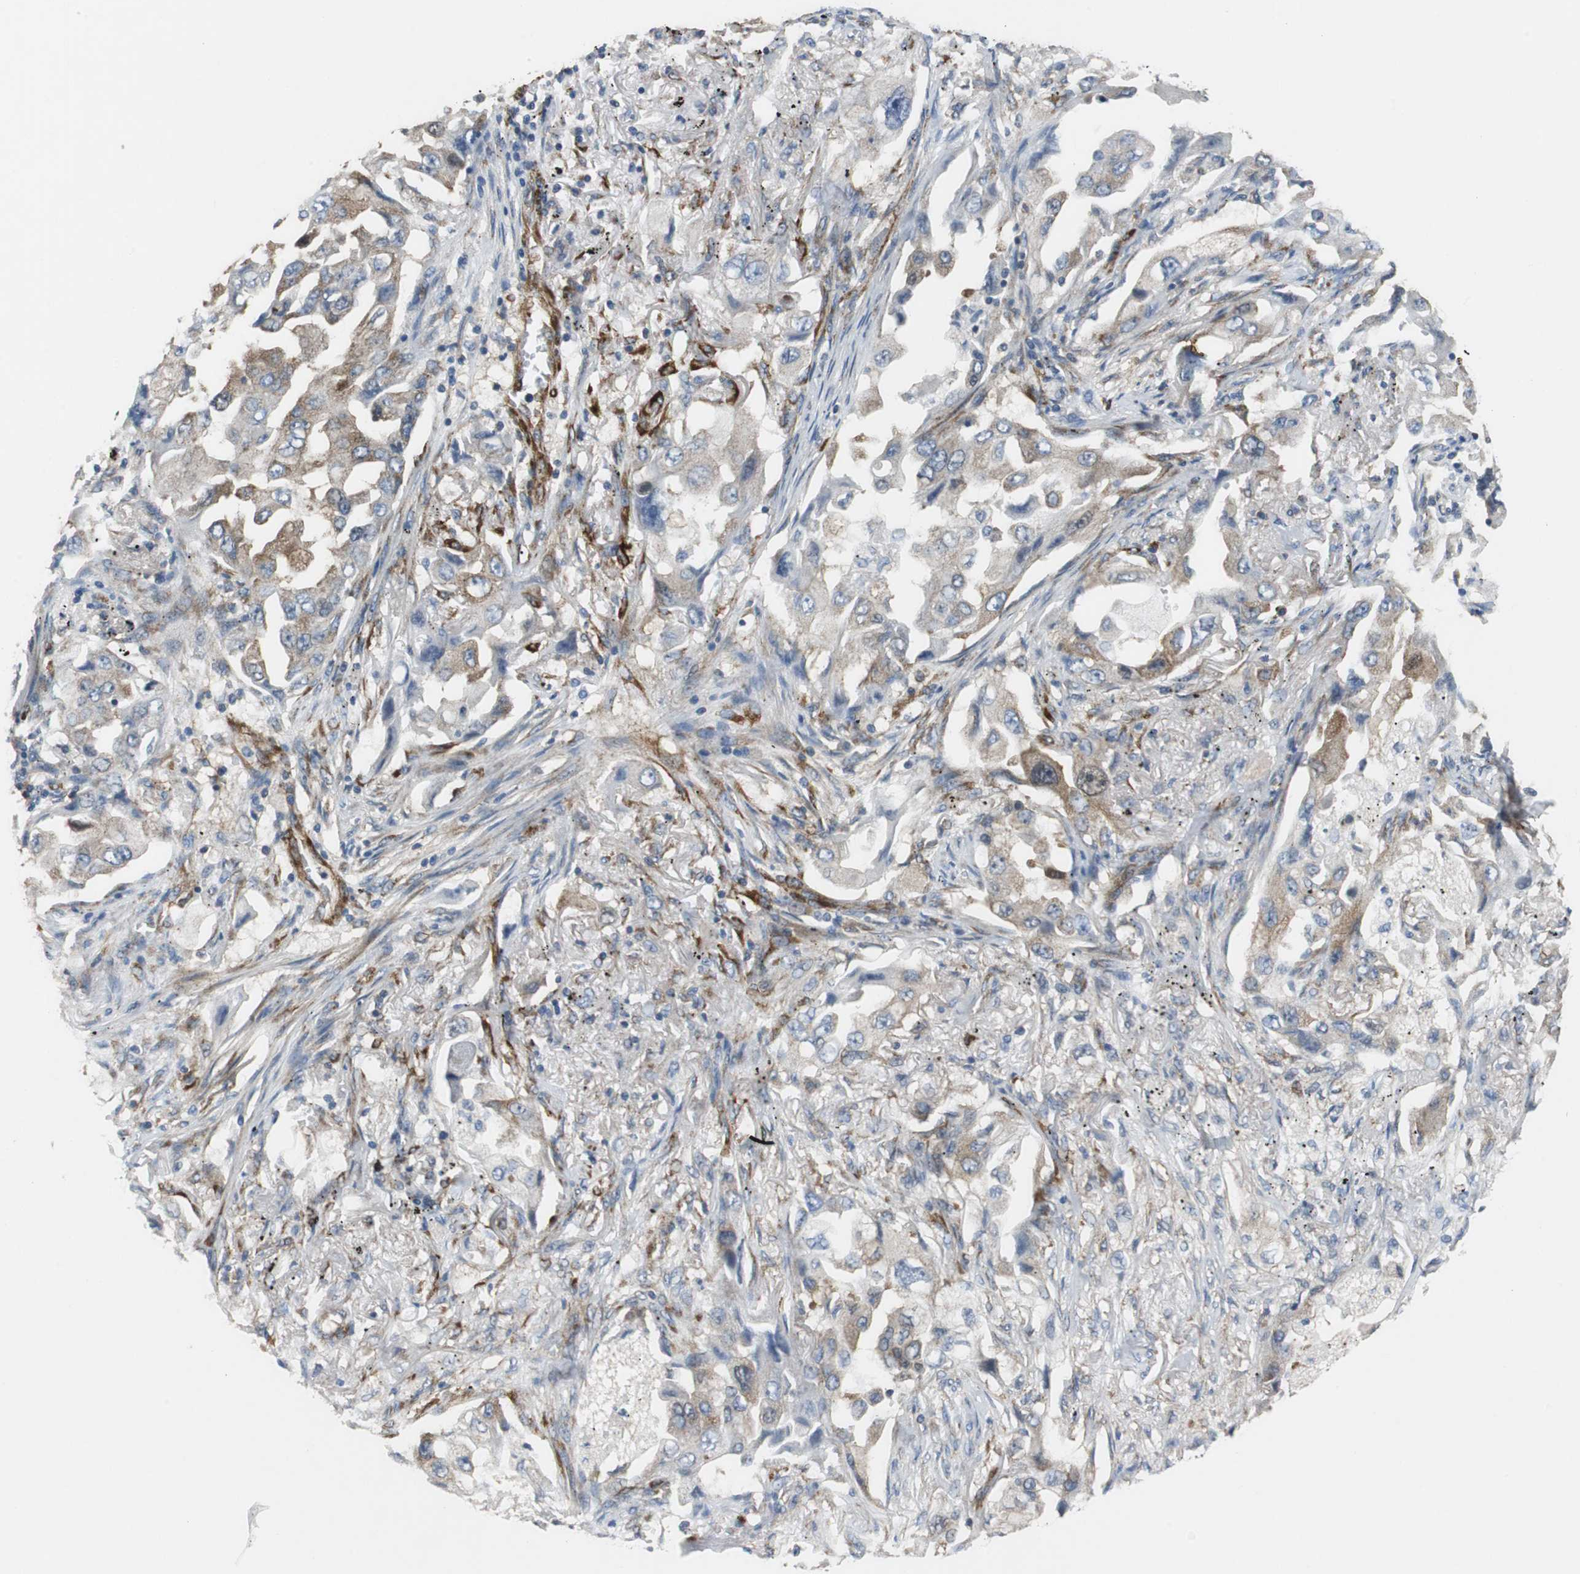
{"staining": {"intensity": "weak", "quantity": ">75%", "location": "cytoplasmic/membranous"}, "tissue": "lung cancer", "cell_type": "Tumor cells", "image_type": "cancer", "snomed": [{"axis": "morphology", "description": "Adenocarcinoma, NOS"}, {"axis": "topography", "description": "Lung"}], "caption": "Weak cytoplasmic/membranous protein staining is seen in about >75% of tumor cells in lung cancer. (brown staining indicates protein expression, while blue staining denotes nuclei).", "gene": "ISCU", "patient": {"sex": "female", "age": 65}}